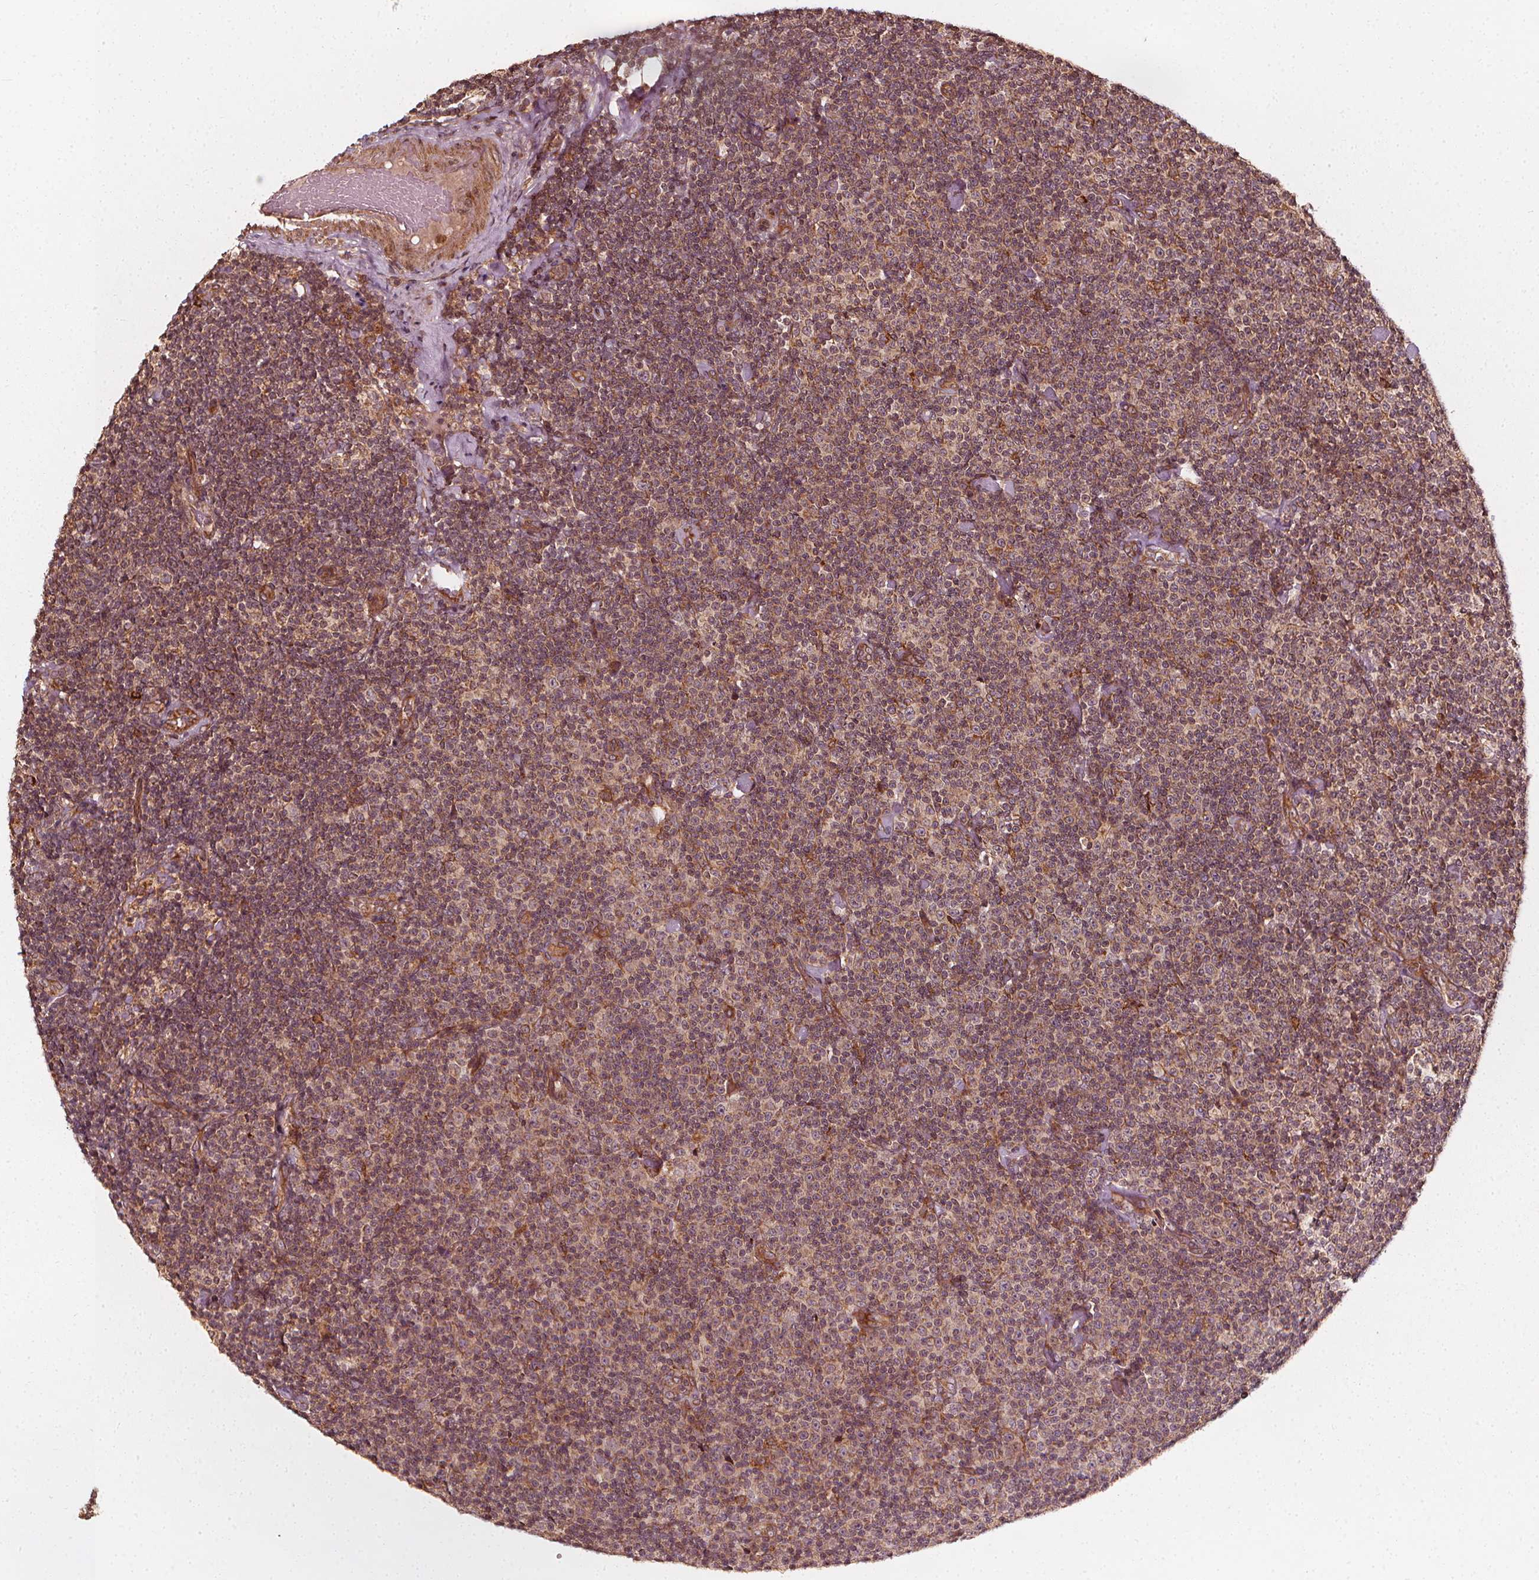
{"staining": {"intensity": "weak", "quantity": "25%-75%", "location": "cytoplasmic/membranous"}, "tissue": "lymphoma", "cell_type": "Tumor cells", "image_type": "cancer", "snomed": [{"axis": "morphology", "description": "Malignant lymphoma, non-Hodgkin's type, Low grade"}, {"axis": "topography", "description": "Lymph node"}], "caption": "Brown immunohistochemical staining in low-grade malignant lymphoma, non-Hodgkin's type shows weak cytoplasmic/membranous positivity in about 25%-75% of tumor cells.", "gene": "NPC1", "patient": {"sex": "male", "age": 81}}